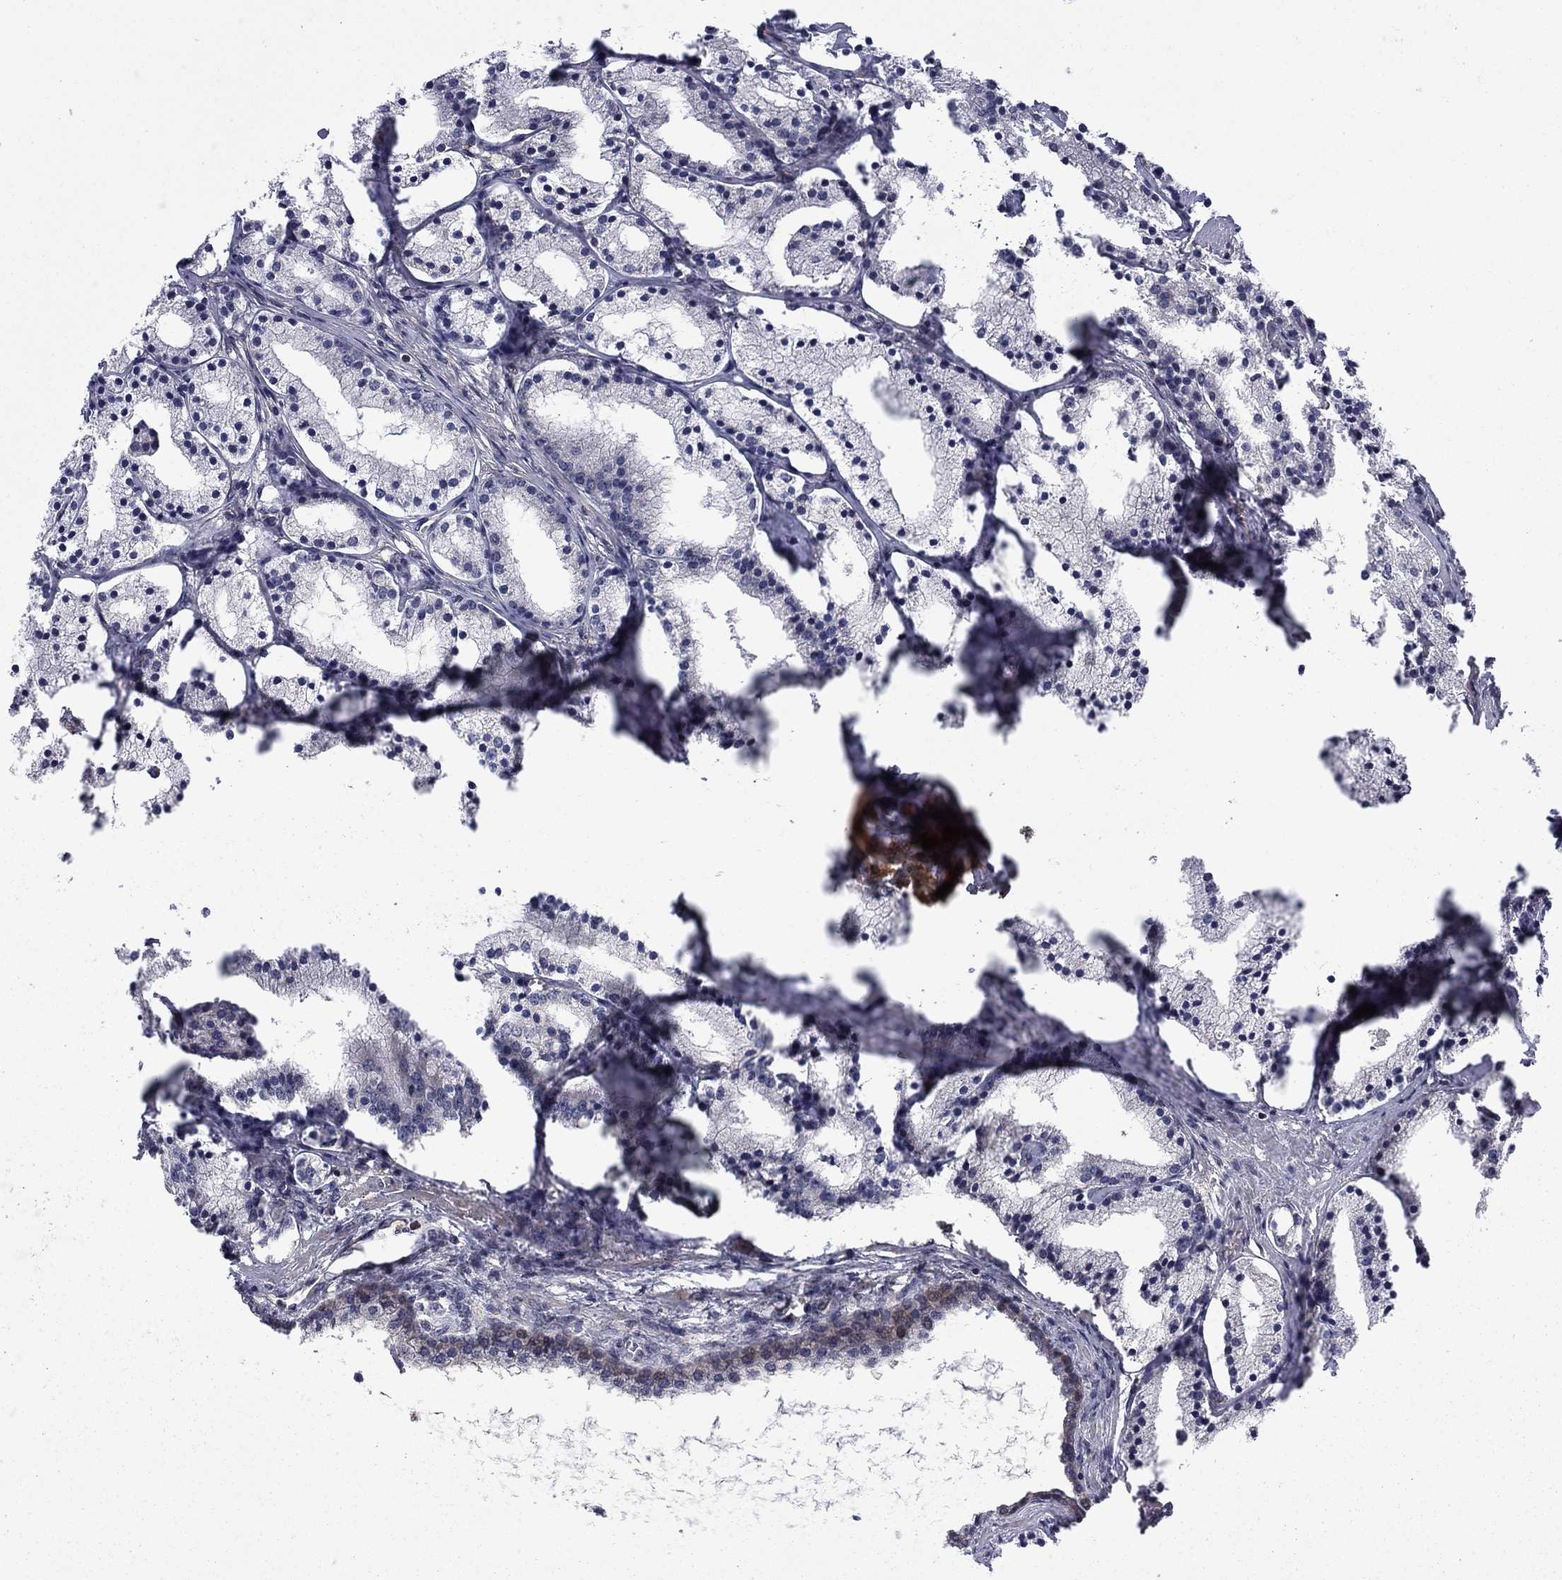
{"staining": {"intensity": "negative", "quantity": "none", "location": "none"}, "tissue": "prostate cancer", "cell_type": "Tumor cells", "image_type": "cancer", "snomed": [{"axis": "morphology", "description": "Adenocarcinoma, NOS"}, {"axis": "topography", "description": "Prostate"}], "caption": "A high-resolution histopathology image shows immunohistochemistry staining of prostate cancer (adenocarcinoma), which demonstrates no significant positivity in tumor cells.", "gene": "HDAC4", "patient": {"sex": "male", "age": 69}}